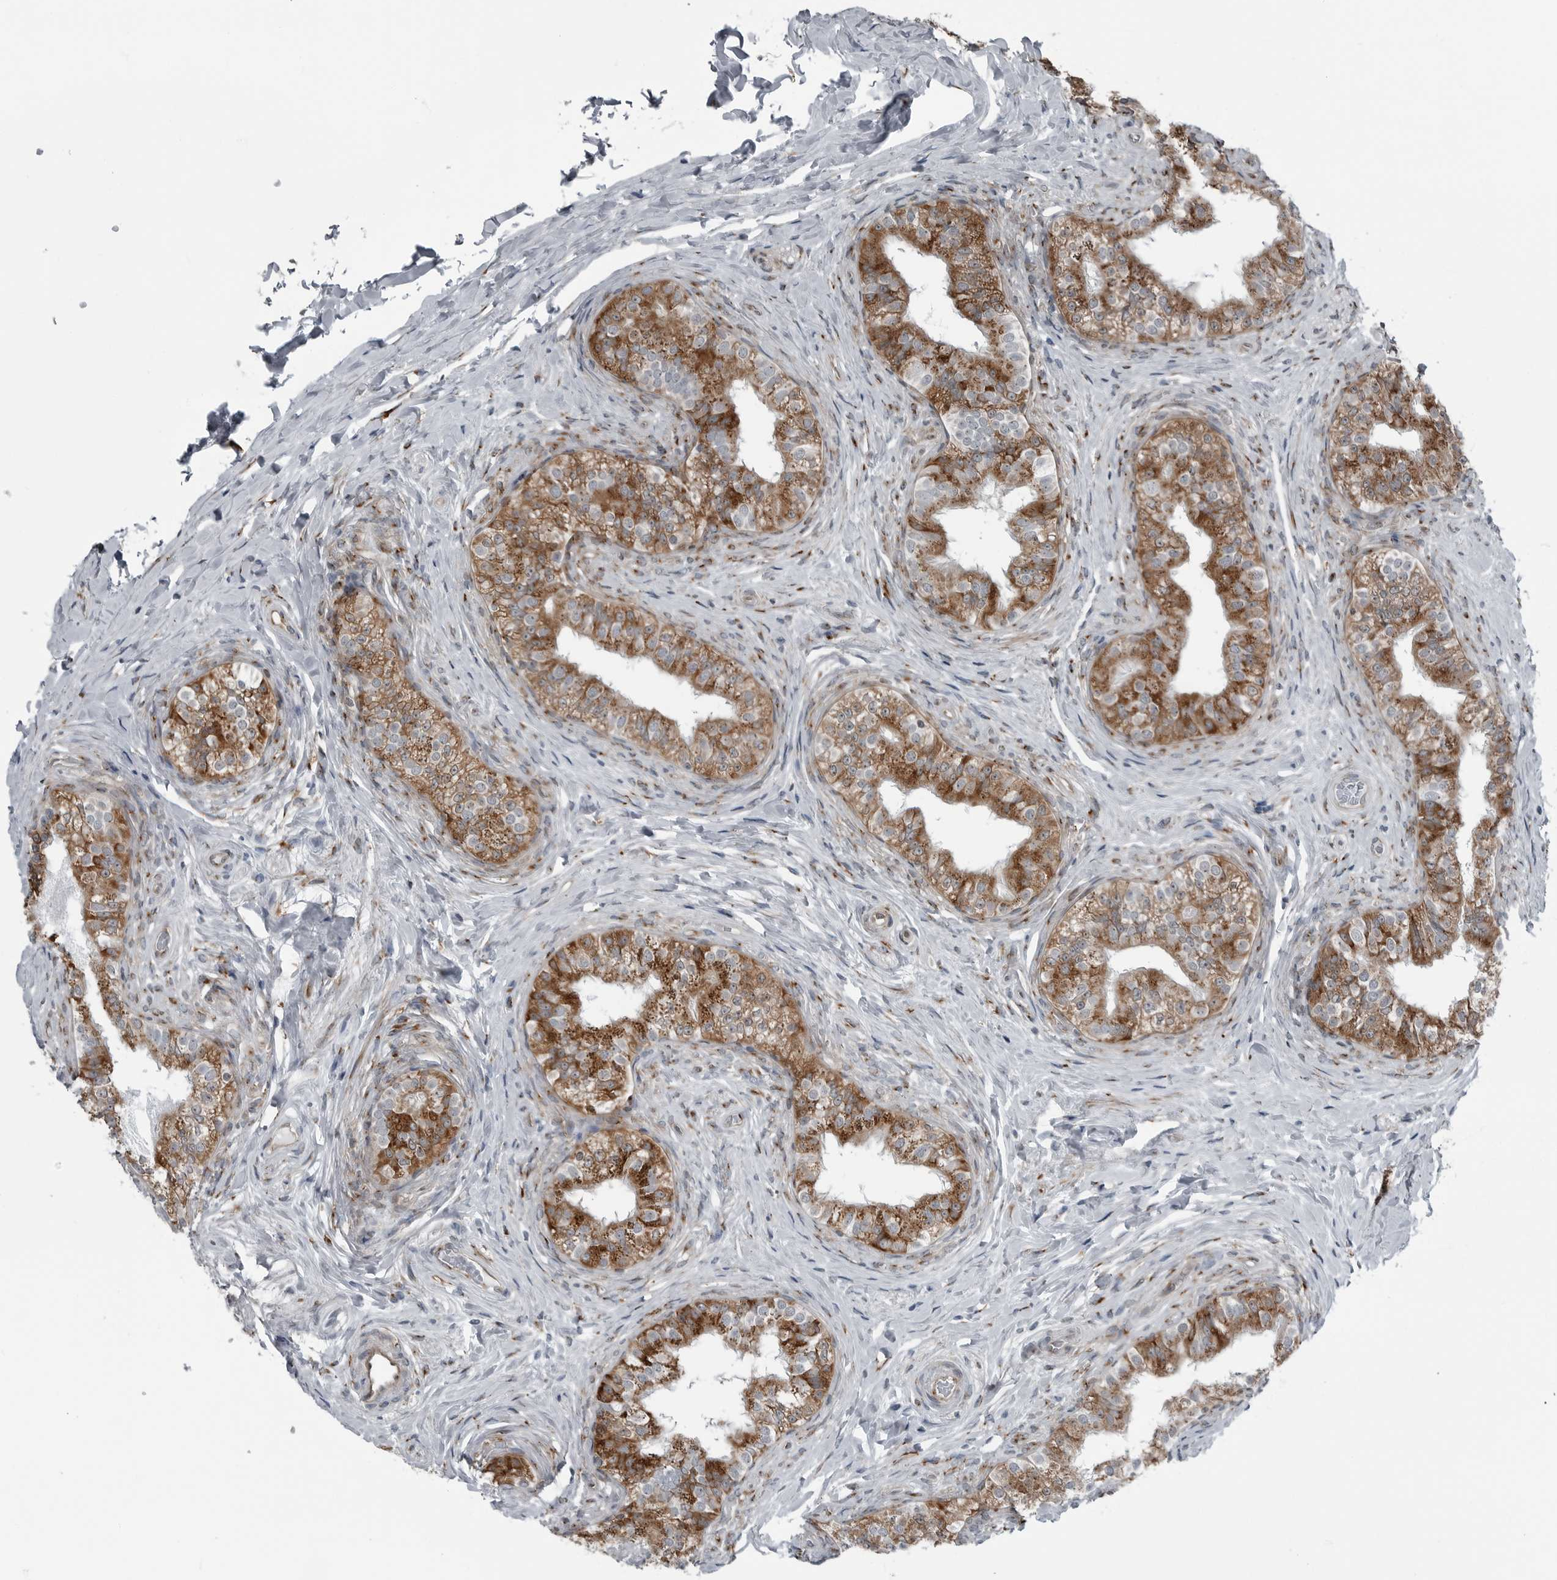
{"staining": {"intensity": "strong", "quantity": ">75%", "location": "cytoplasmic/membranous"}, "tissue": "epididymis", "cell_type": "Glandular cells", "image_type": "normal", "snomed": [{"axis": "morphology", "description": "Normal tissue, NOS"}, {"axis": "topography", "description": "Epididymis"}], "caption": "The histopathology image displays immunohistochemical staining of normal epididymis. There is strong cytoplasmic/membranous staining is identified in about >75% of glandular cells.", "gene": "CEP85", "patient": {"sex": "male", "age": 49}}